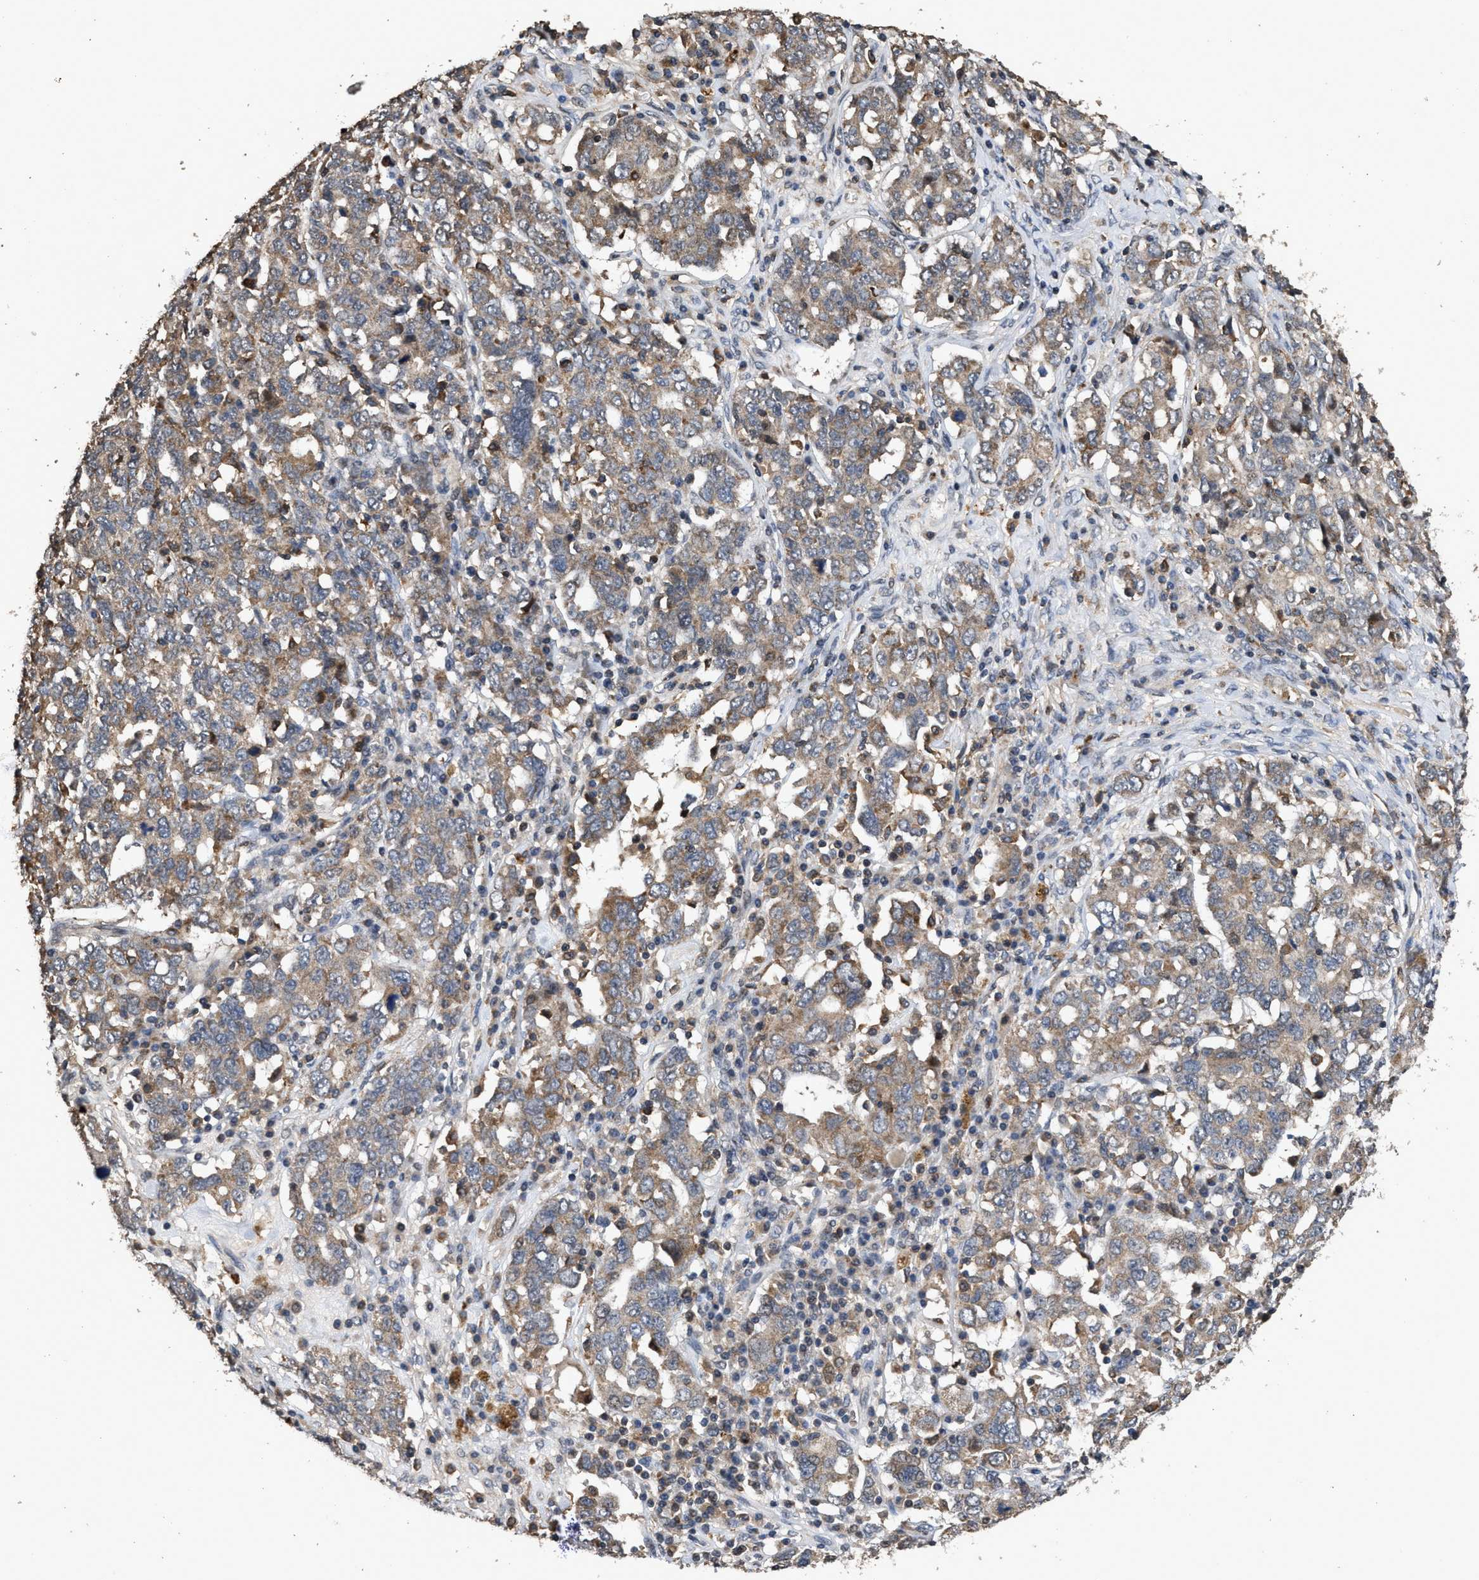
{"staining": {"intensity": "weak", "quantity": "25%-75%", "location": "cytoplasmic/membranous"}, "tissue": "ovarian cancer", "cell_type": "Tumor cells", "image_type": "cancer", "snomed": [{"axis": "morphology", "description": "Carcinoma, endometroid"}, {"axis": "topography", "description": "Ovary"}], "caption": "An immunohistochemistry image of neoplastic tissue is shown. Protein staining in brown highlights weak cytoplasmic/membranous positivity in ovarian cancer (endometroid carcinoma) within tumor cells.", "gene": "TDRKH", "patient": {"sex": "female", "age": 62}}